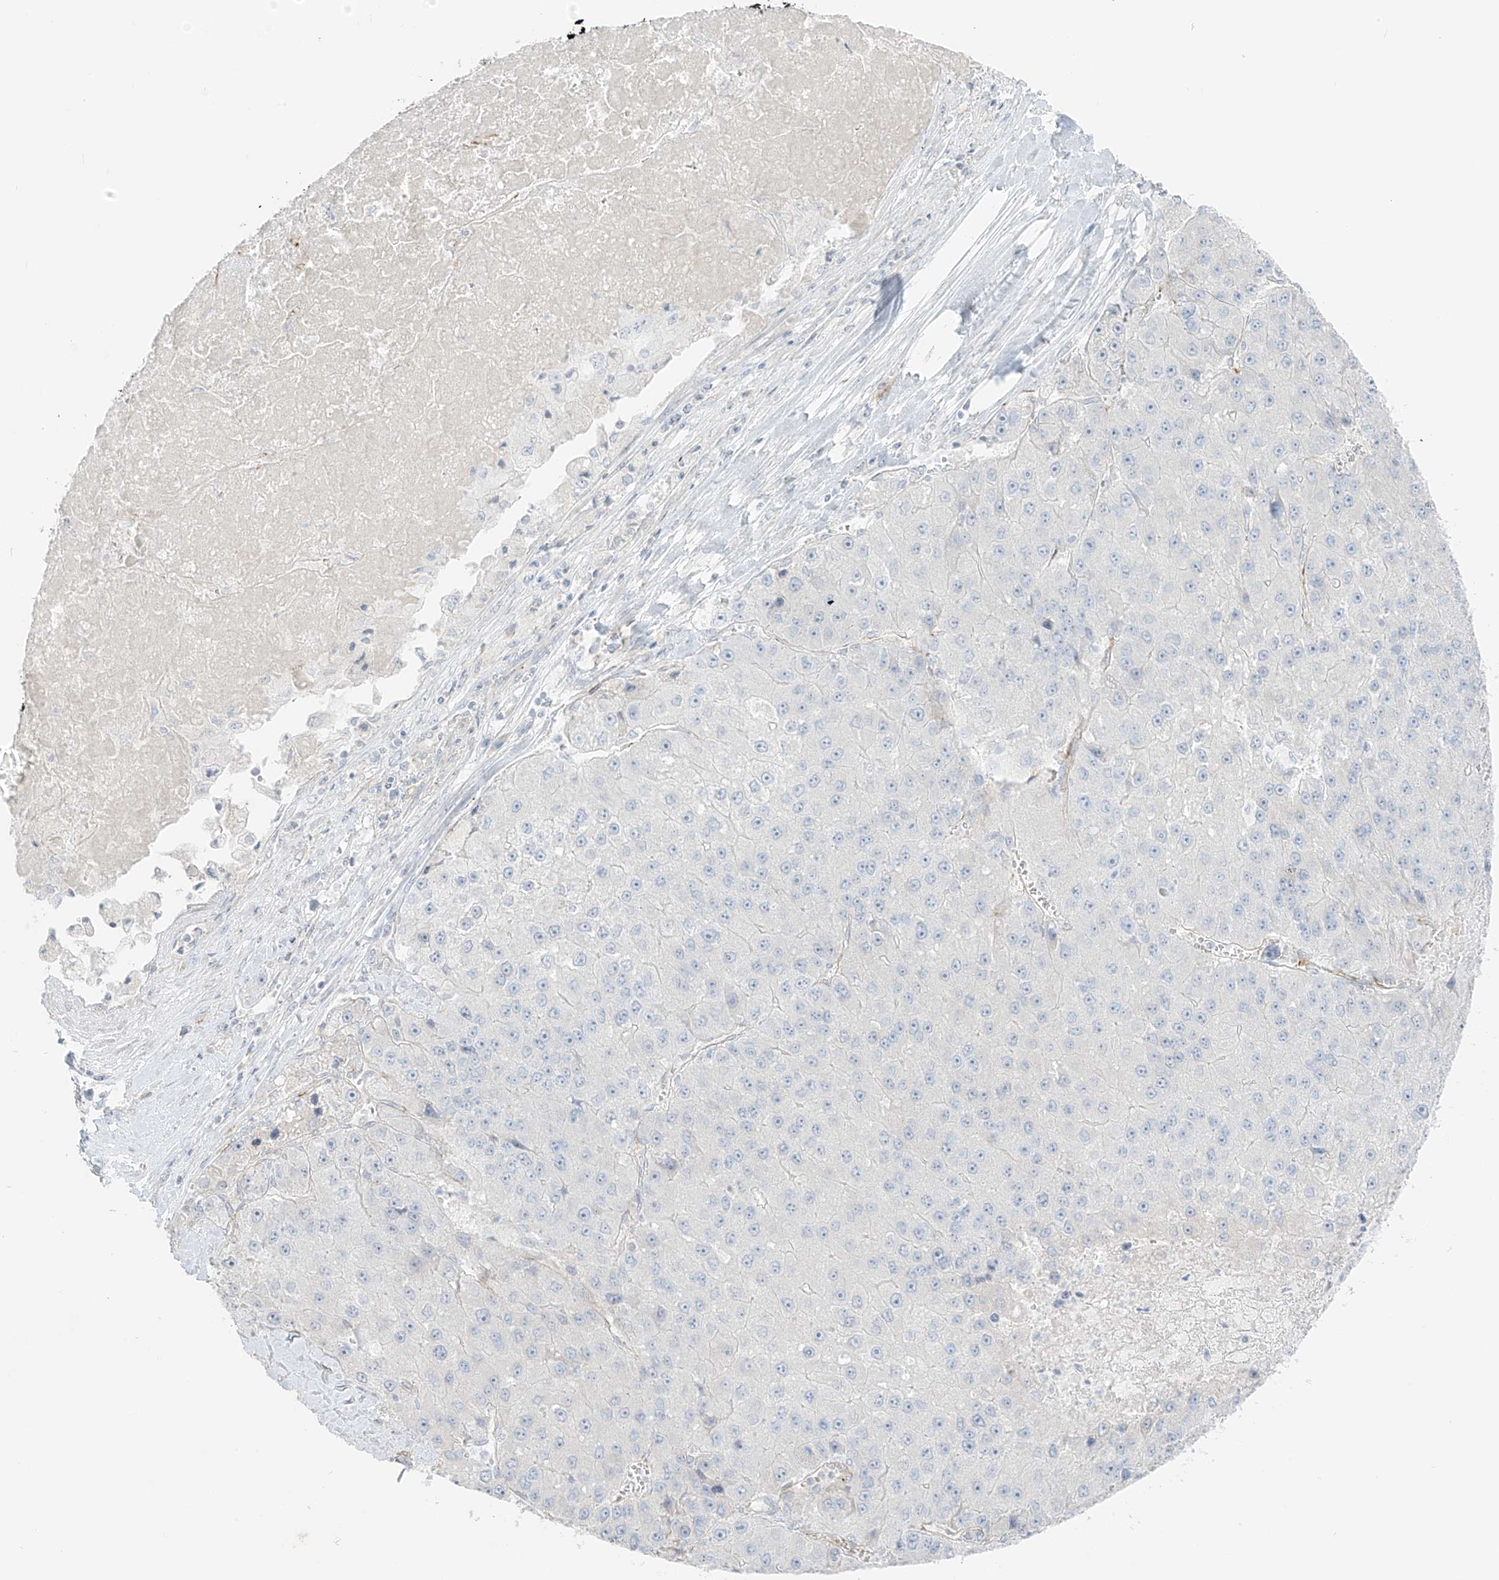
{"staining": {"intensity": "negative", "quantity": "none", "location": "none"}, "tissue": "liver cancer", "cell_type": "Tumor cells", "image_type": "cancer", "snomed": [{"axis": "morphology", "description": "Carcinoma, Hepatocellular, NOS"}, {"axis": "topography", "description": "Liver"}], "caption": "IHC photomicrograph of neoplastic tissue: human liver cancer stained with DAB reveals no significant protein positivity in tumor cells.", "gene": "C11orf87", "patient": {"sex": "female", "age": 73}}